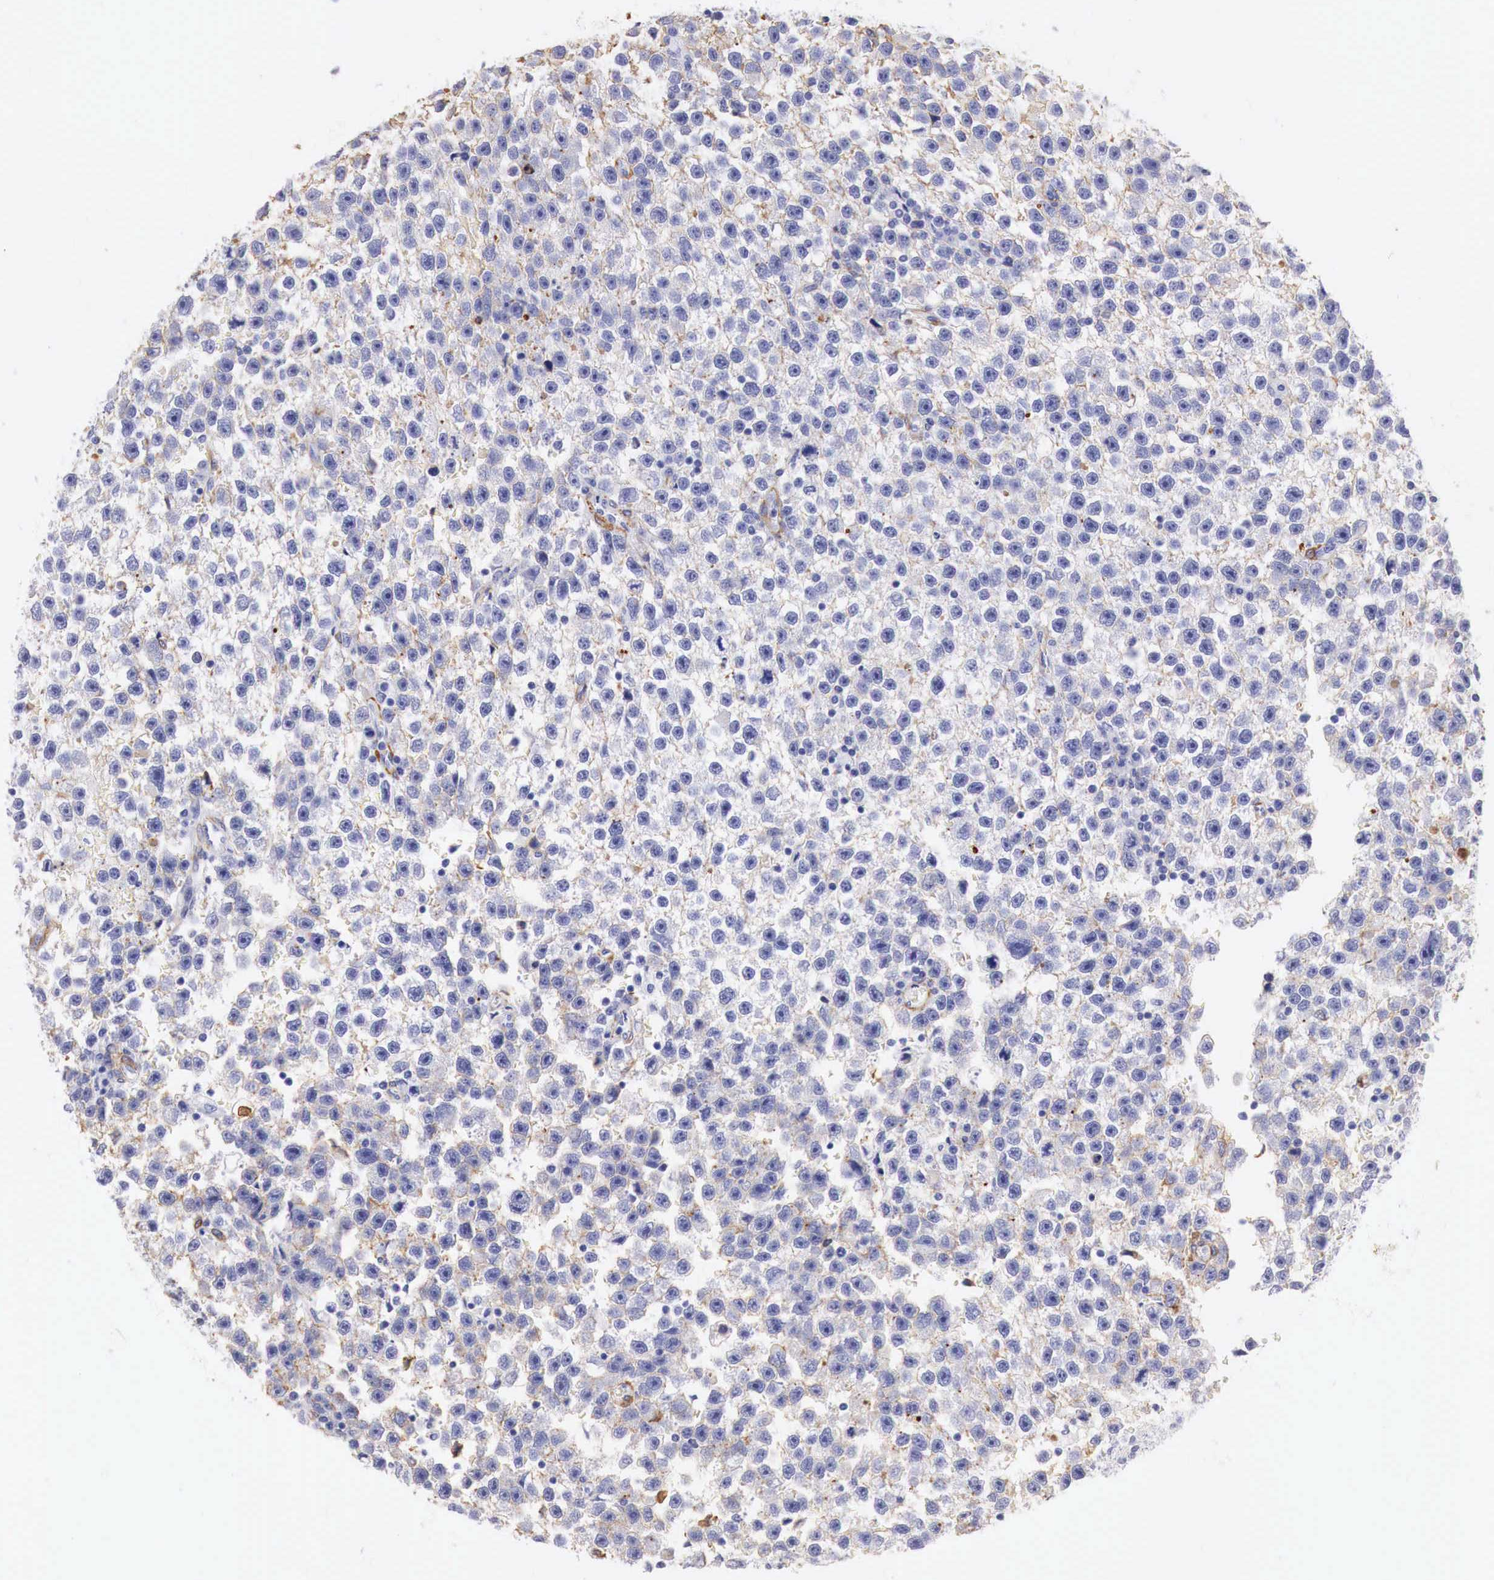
{"staining": {"intensity": "negative", "quantity": "none", "location": "none"}, "tissue": "testis cancer", "cell_type": "Tumor cells", "image_type": "cancer", "snomed": [{"axis": "morphology", "description": "Seminoma, NOS"}, {"axis": "topography", "description": "Testis"}], "caption": "Immunohistochemical staining of seminoma (testis) demonstrates no significant expression in tumor cells.", "gene": "TPM1", "patient": {"sex": "male", "age": 33}}